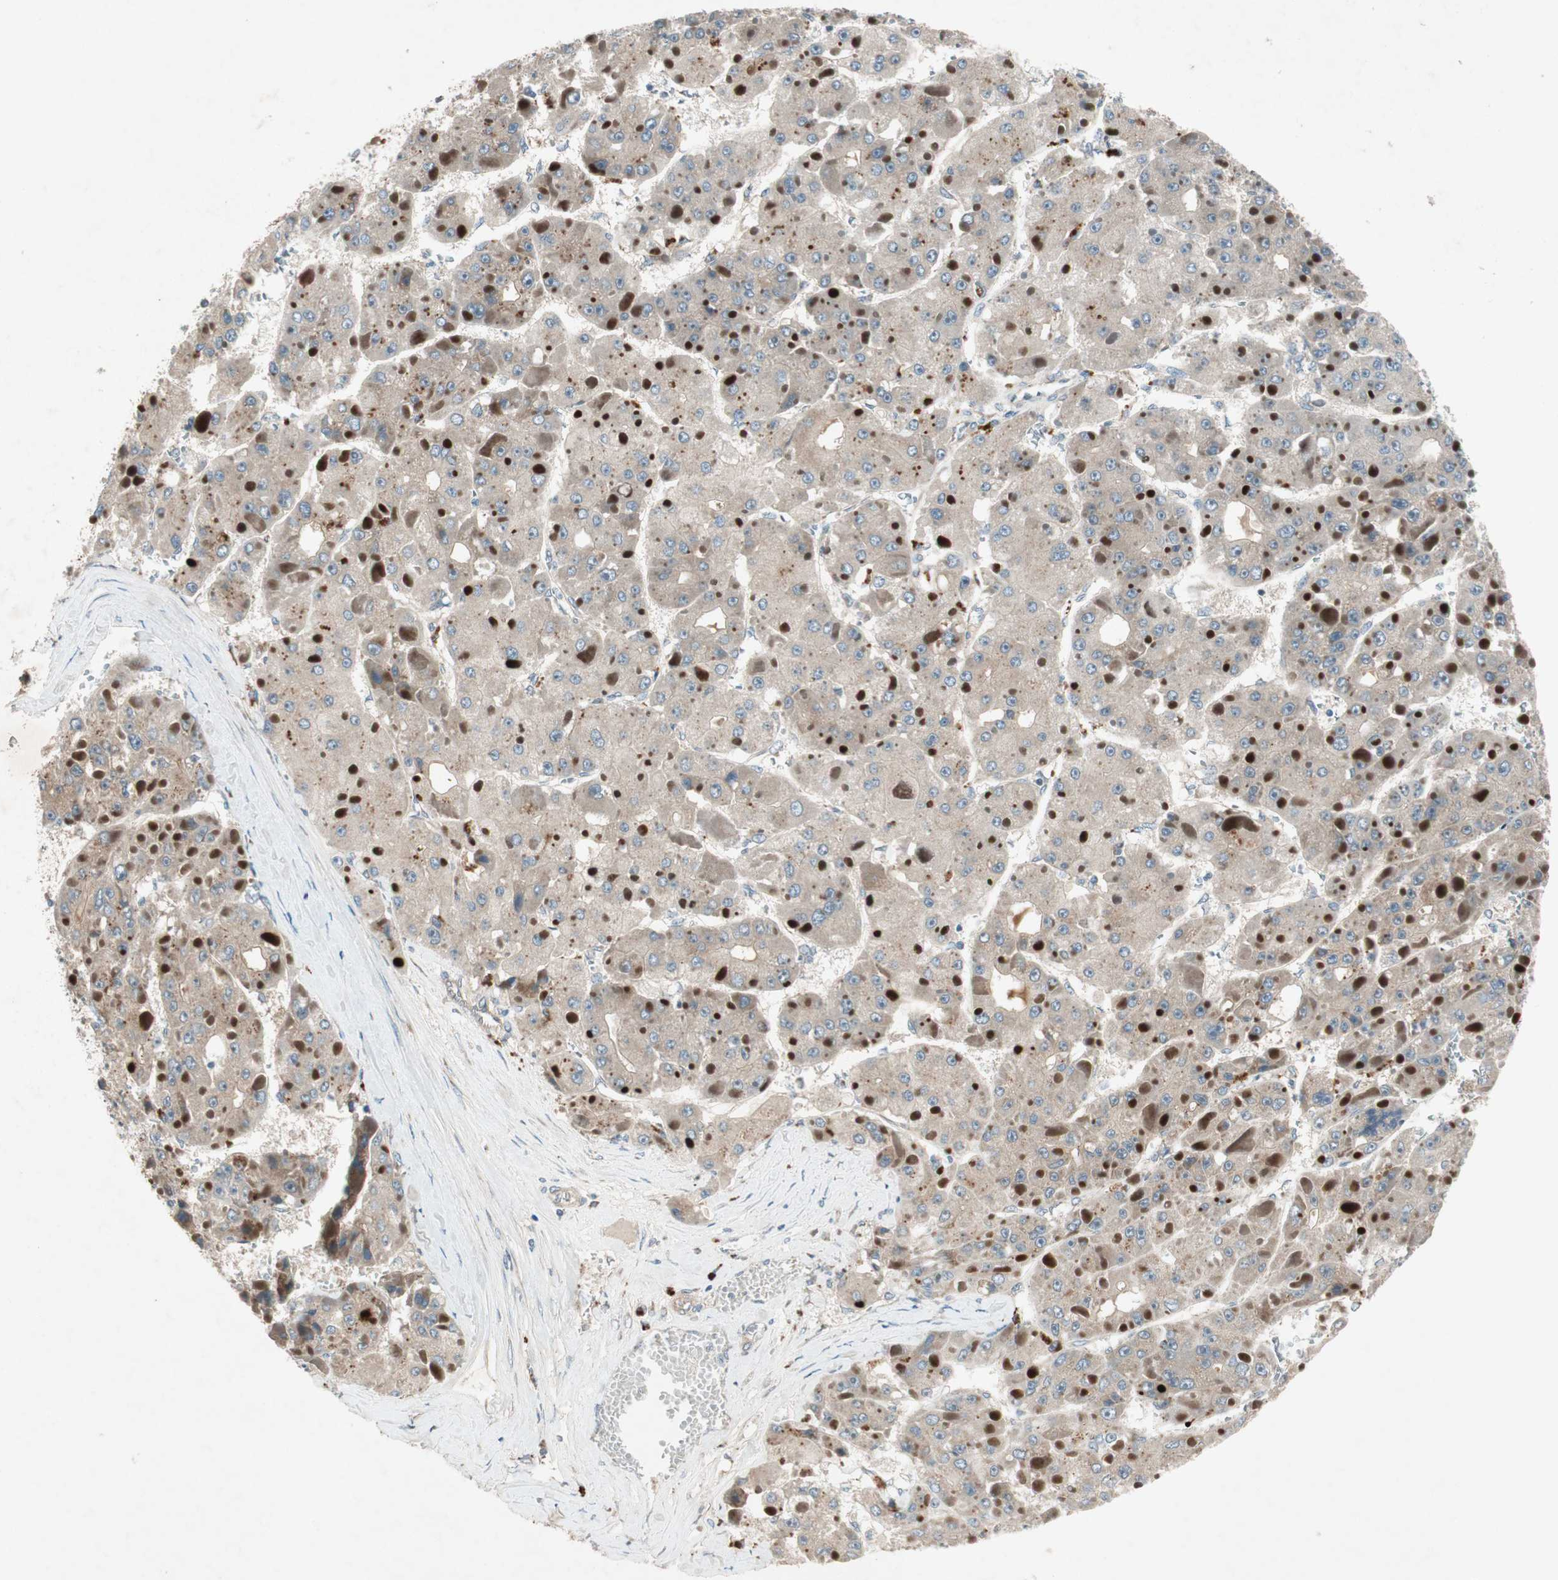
{"staining": {"intensity": "negative", "quantity": "none", "location": "none"}, "tissue": "liver cancer", "cell_type": "Tumor cells", "image_type": "cancer", "snomed": [{"axis": "morphology", "description": "Carcinoma, Hepatocellular, NOS"}, {"axis": "topography", "description": "Liver"}], "caption": "DAB (3,3'-diaminobenzidine) immunohistochemical staining of liver cancer demonstrates no significant staining in tumor cells. (IHC, brightfield microscopy, high magnification).", "gene": "APOO", "patient": {"sex": "female", "age": 73}}